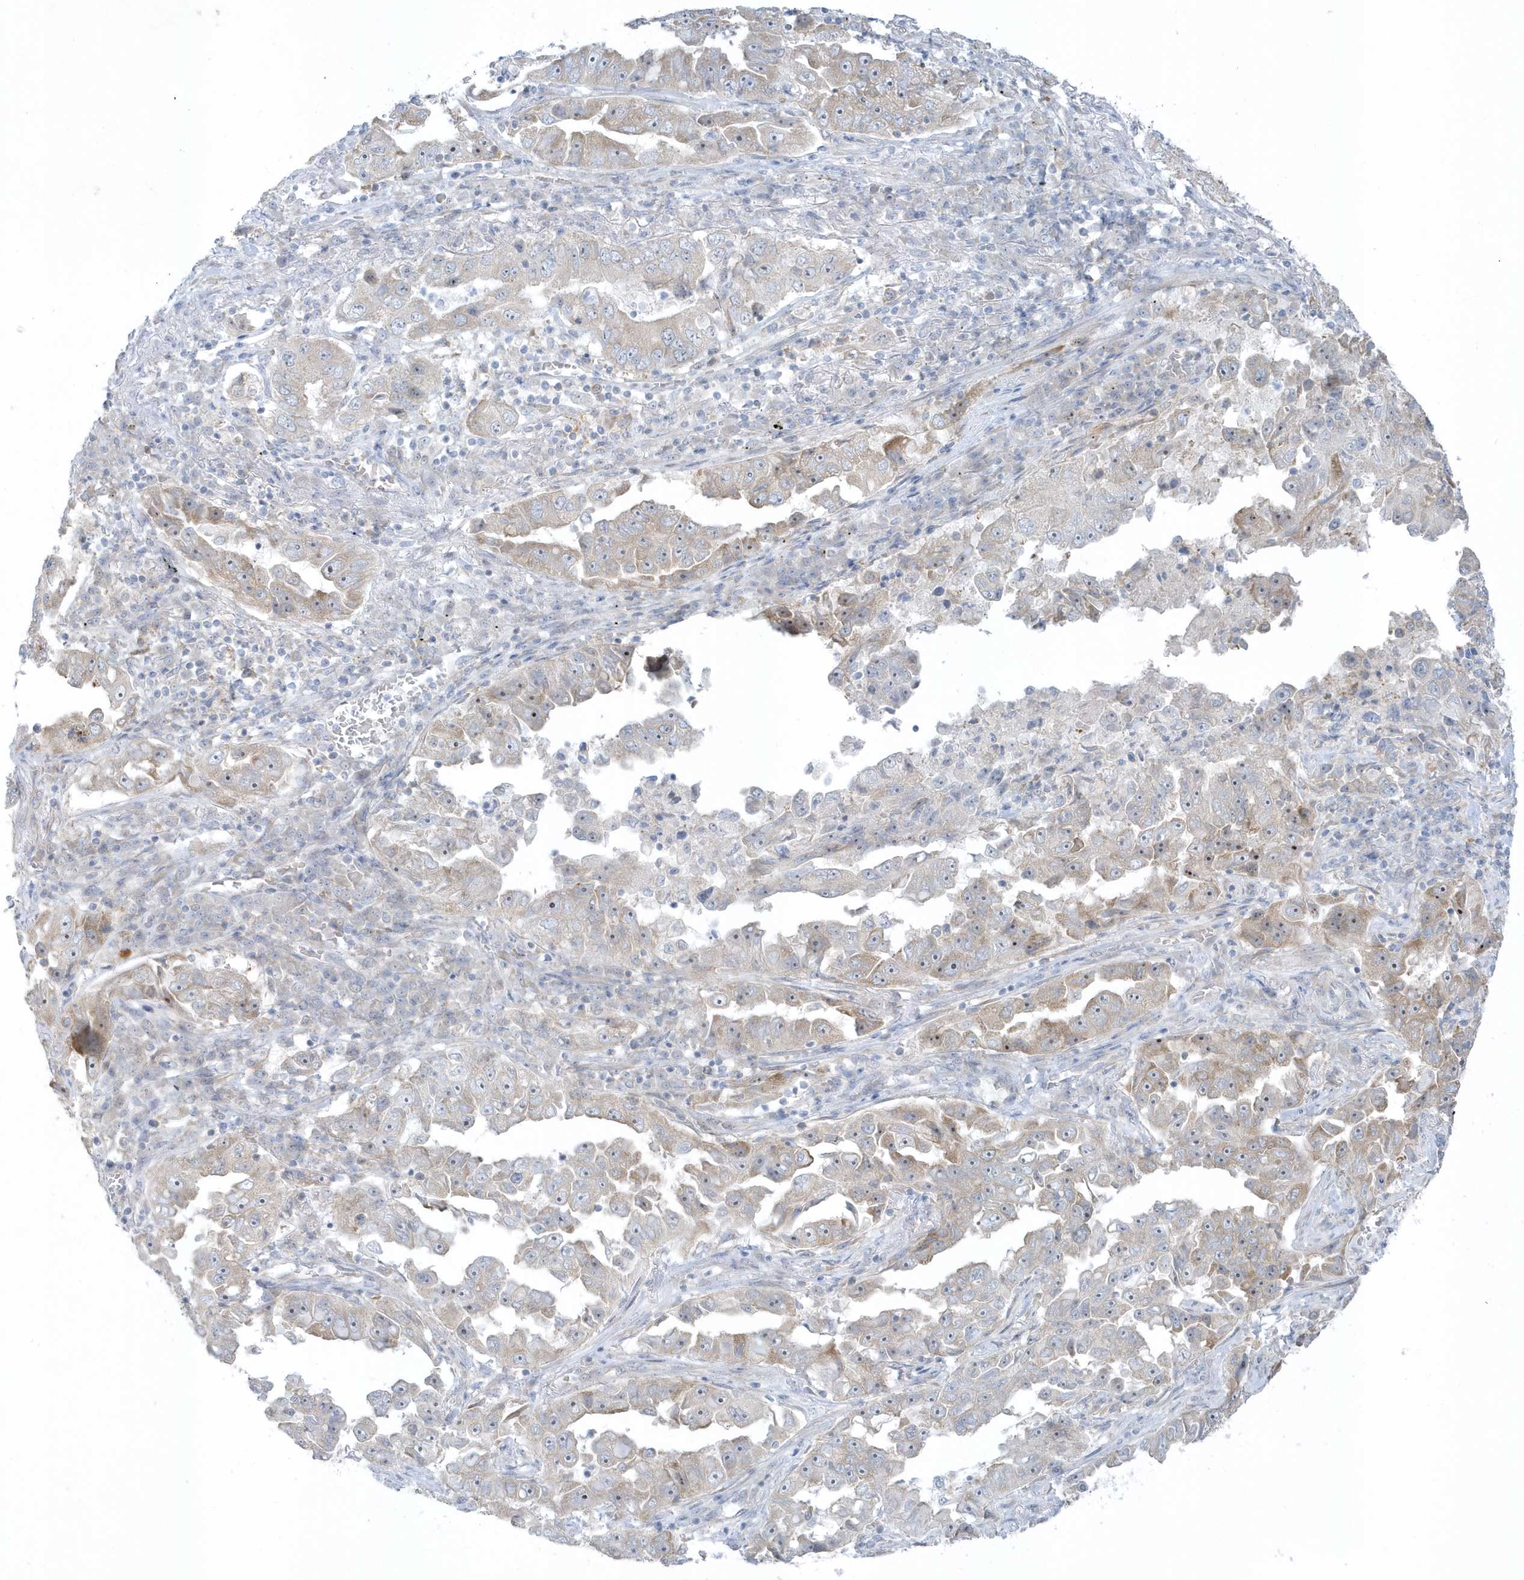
{"staining": {"intensity": "moderate", "quantity": "<25%", "location": "cytoplasmic/membranous,nuclear"}, "tissue": "lung cancer", "cell_type": "Tumor cells", "image_type": "cancer", "snomed": [{"axis": "morphology", "description": "Adenocarcinoma, NOS"}, {"axis": "topography", "description": "Lung"}], "caption": "Lung cancer (adenocarcinoma) tissue shows moderate cytoplasmic/membranous and nuclear expression in about <25% of tumor cells, visualized by immunohistochemistry.", "gene": "SCN3A", "patient": {"sex": "female", "age": 51}}